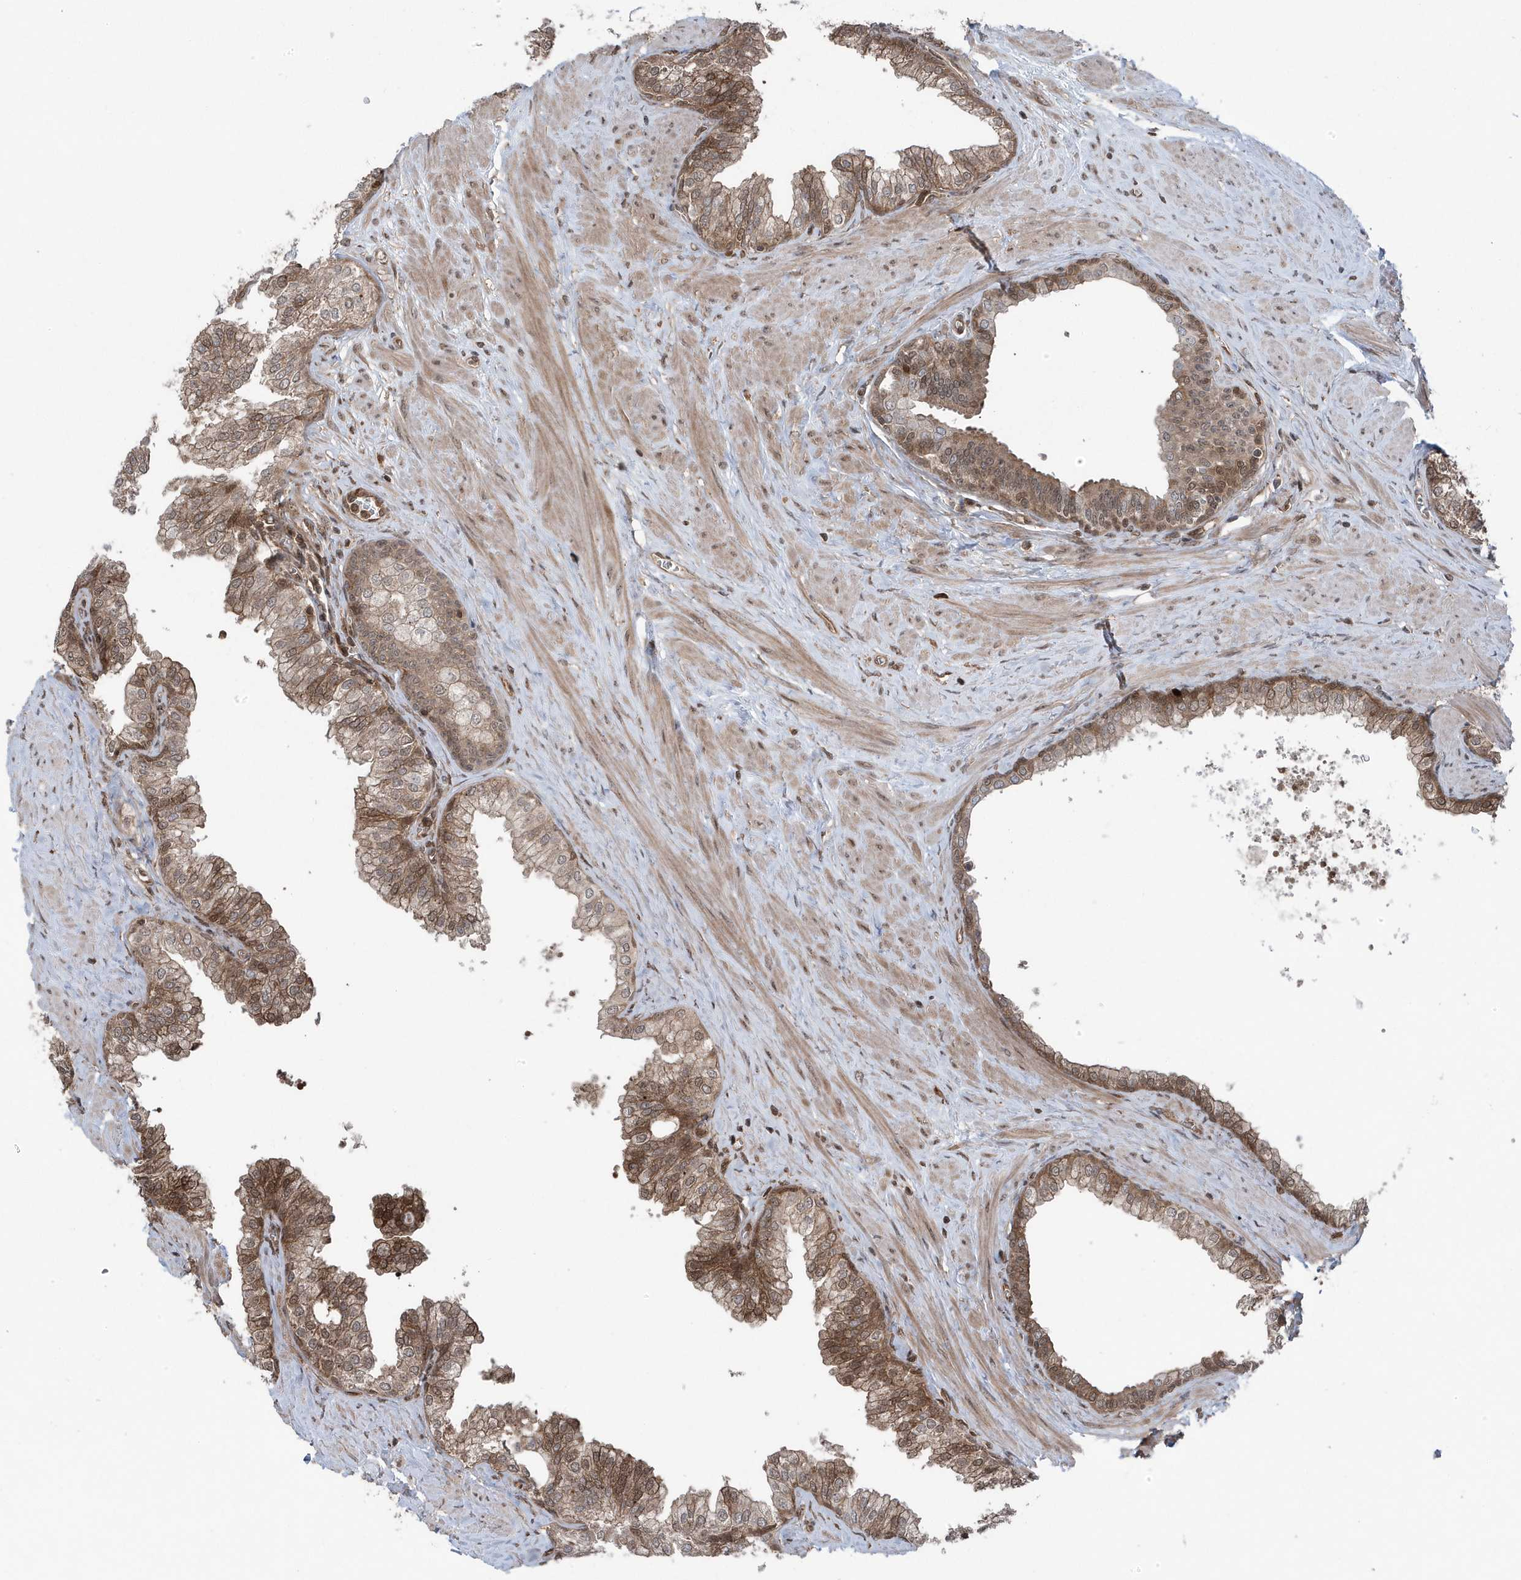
{"staining": {"intensity": "moderate", "quantity": ">75%", "location": "cytoplasmic/membranous"}, "tissue": "prostate", "cell_type": "Glandular cells", "image_type": "normal", "snomed": [{"axis": "morphology", "description": "Normal tissue, NOS"}, {"axis": "morphology", "description": "Urothelial carcinoma, Low grade"}, {"axis": "topography", "description": "Urinary bladder"}, {"axis": "topography", "description": "Prostate"}], "caption": "Unremarkable prostate demonstrates moderate cytoplasmic/membranous staining in about >75% of glandular cells The protein is shown in brown color, while the nuclei are stained blue..", "gene": "MAPK1IP1L", "patient": {"sex": "male", "age": 60}}